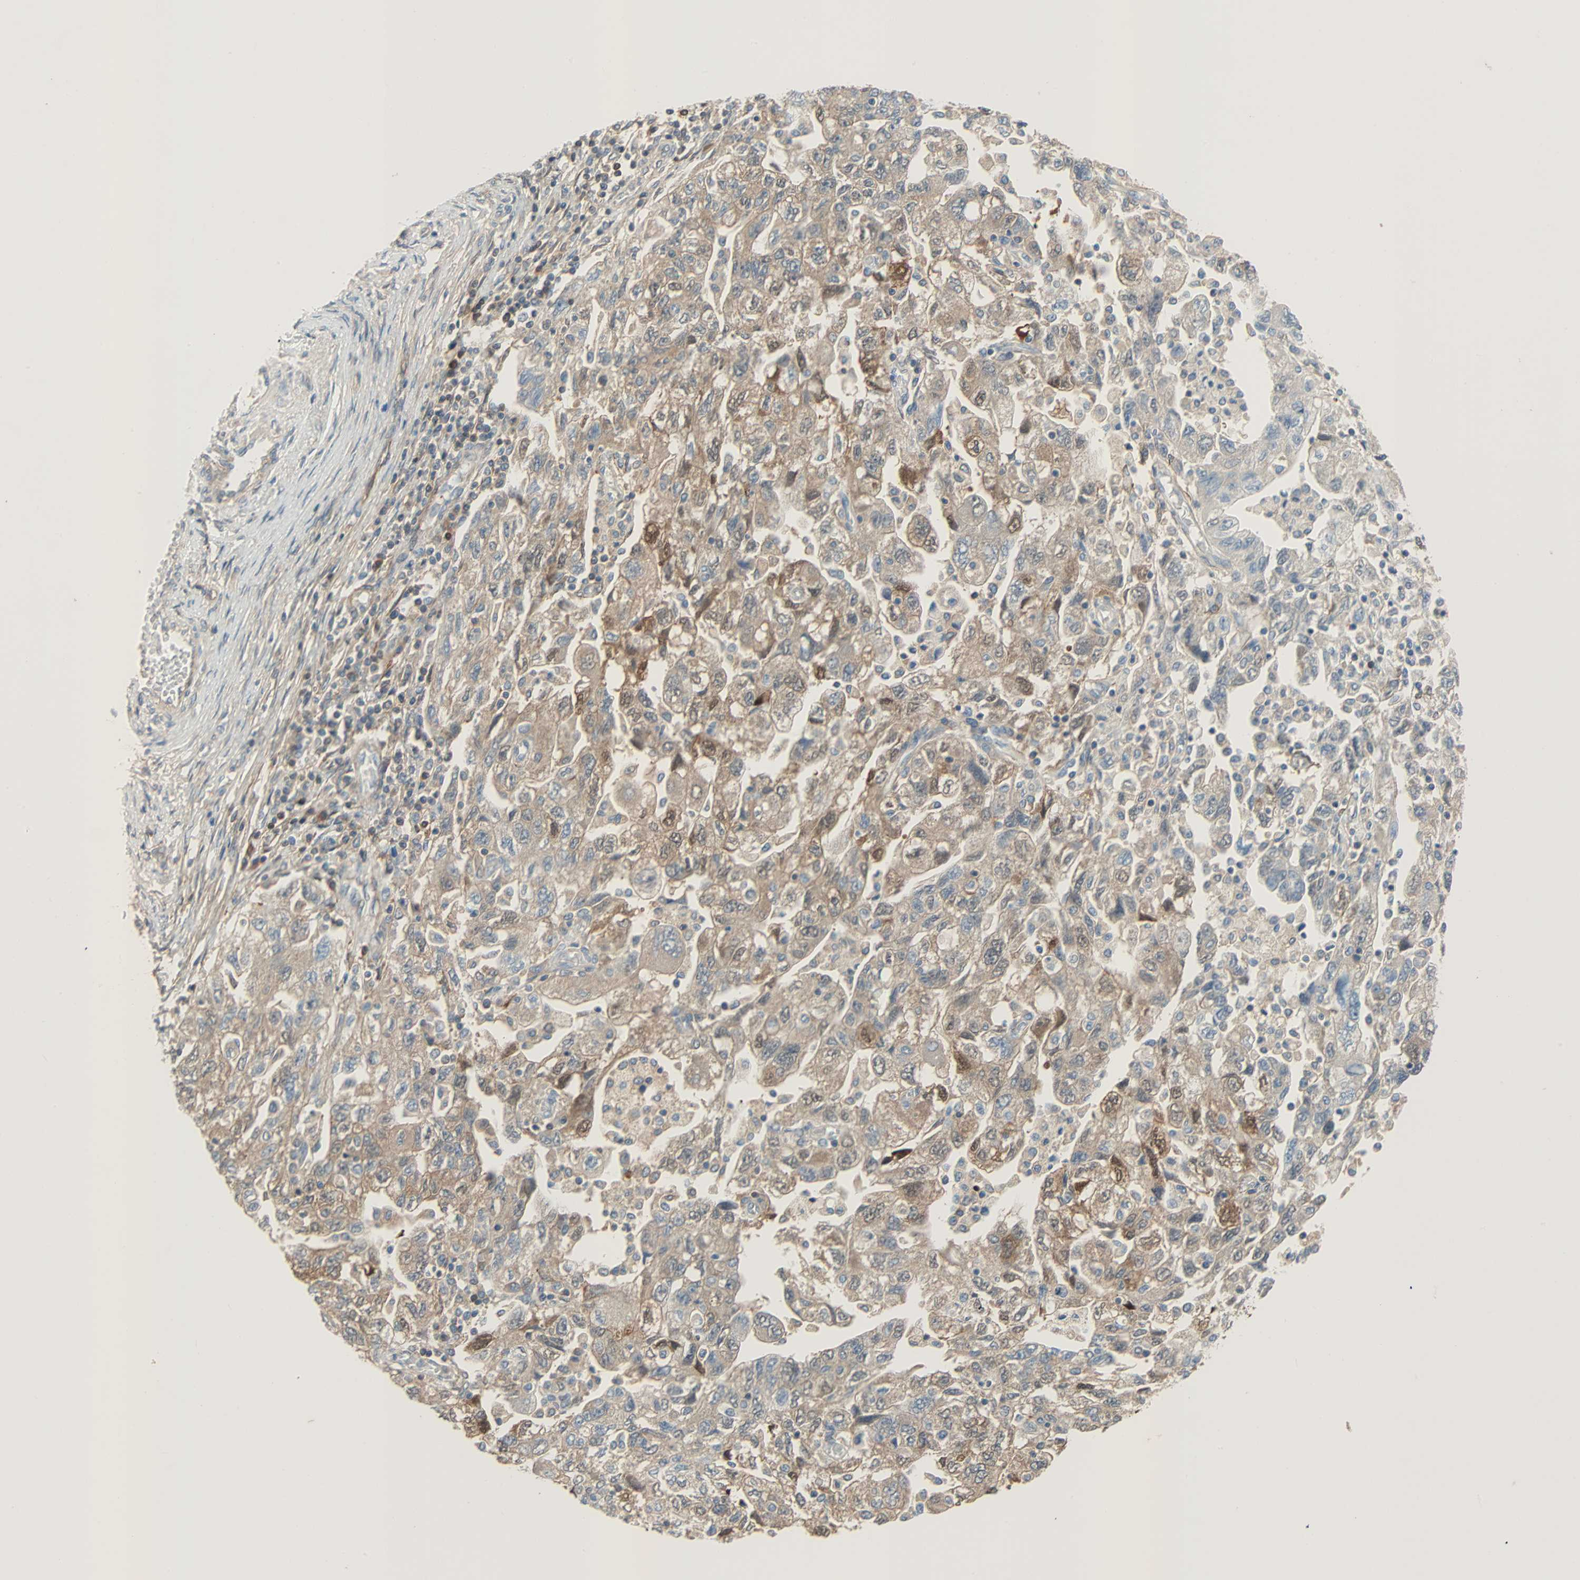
{"staining": {"intensity": "weak", "quantity": ">75%", "location": "cytoplasmic/membranous"}, "tissue": "ovarian cancer", "cell_type": "Tumor cells", "image_type": "cancer", "snomed": [{"axis": "morphology", "description": "Carcinoma, NOS"}, {"axis": "morphology", "description": "Cystadenocarcinoma, serous, NOS"}, {"axis": "topography", "description": "Ovary"}], "caption": "Immunohistochemistry (IHC) (DAB (3,3'-diaminobenzidine)) staining of ovarian cancer shows weak cytoplasmic/membranous protein positivity in approximately >75% of tumor cells.", "gene": "TNFRSF12A", "patient": {"sex": "female", "age": 69}}